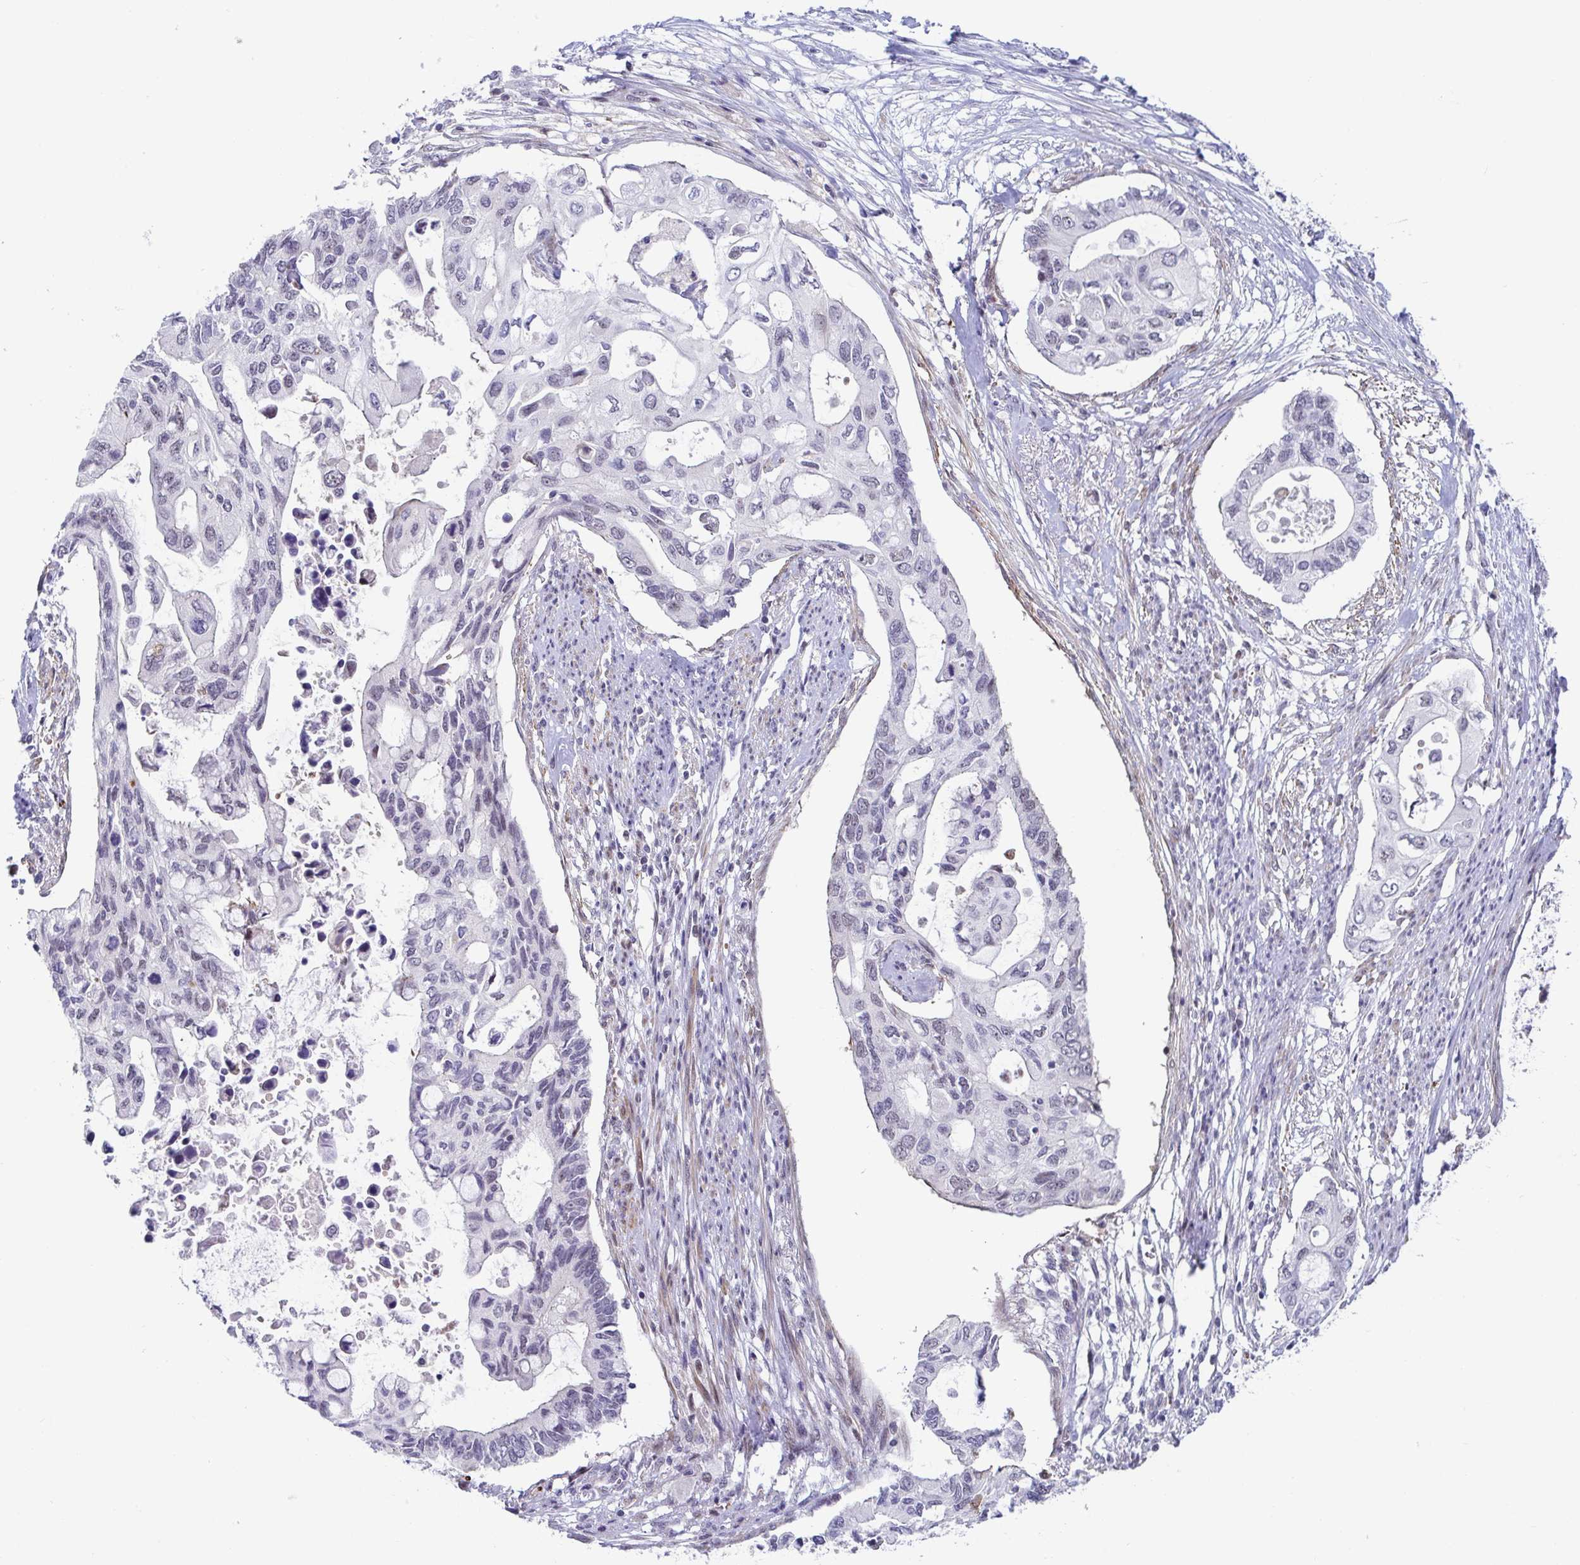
{"staining": {"intensity": "negative", "quantity": "none", "location": "none"}, "tissue": "pancreatic cancer", "cell_type": "Tumor cells", "image_type": "cancer", "snomed": [{"axis": "morphology", "description": "Adenocarcinoma, NOS"}, {"axis": "topography", "description": "Pancreas"}], "caption": "This is an IHC photomicrograph of human pancreatic cancer. There is no expression in tumor cells.", "gene": "WDR72", "patient": {"sex": "female", "age": 63}}